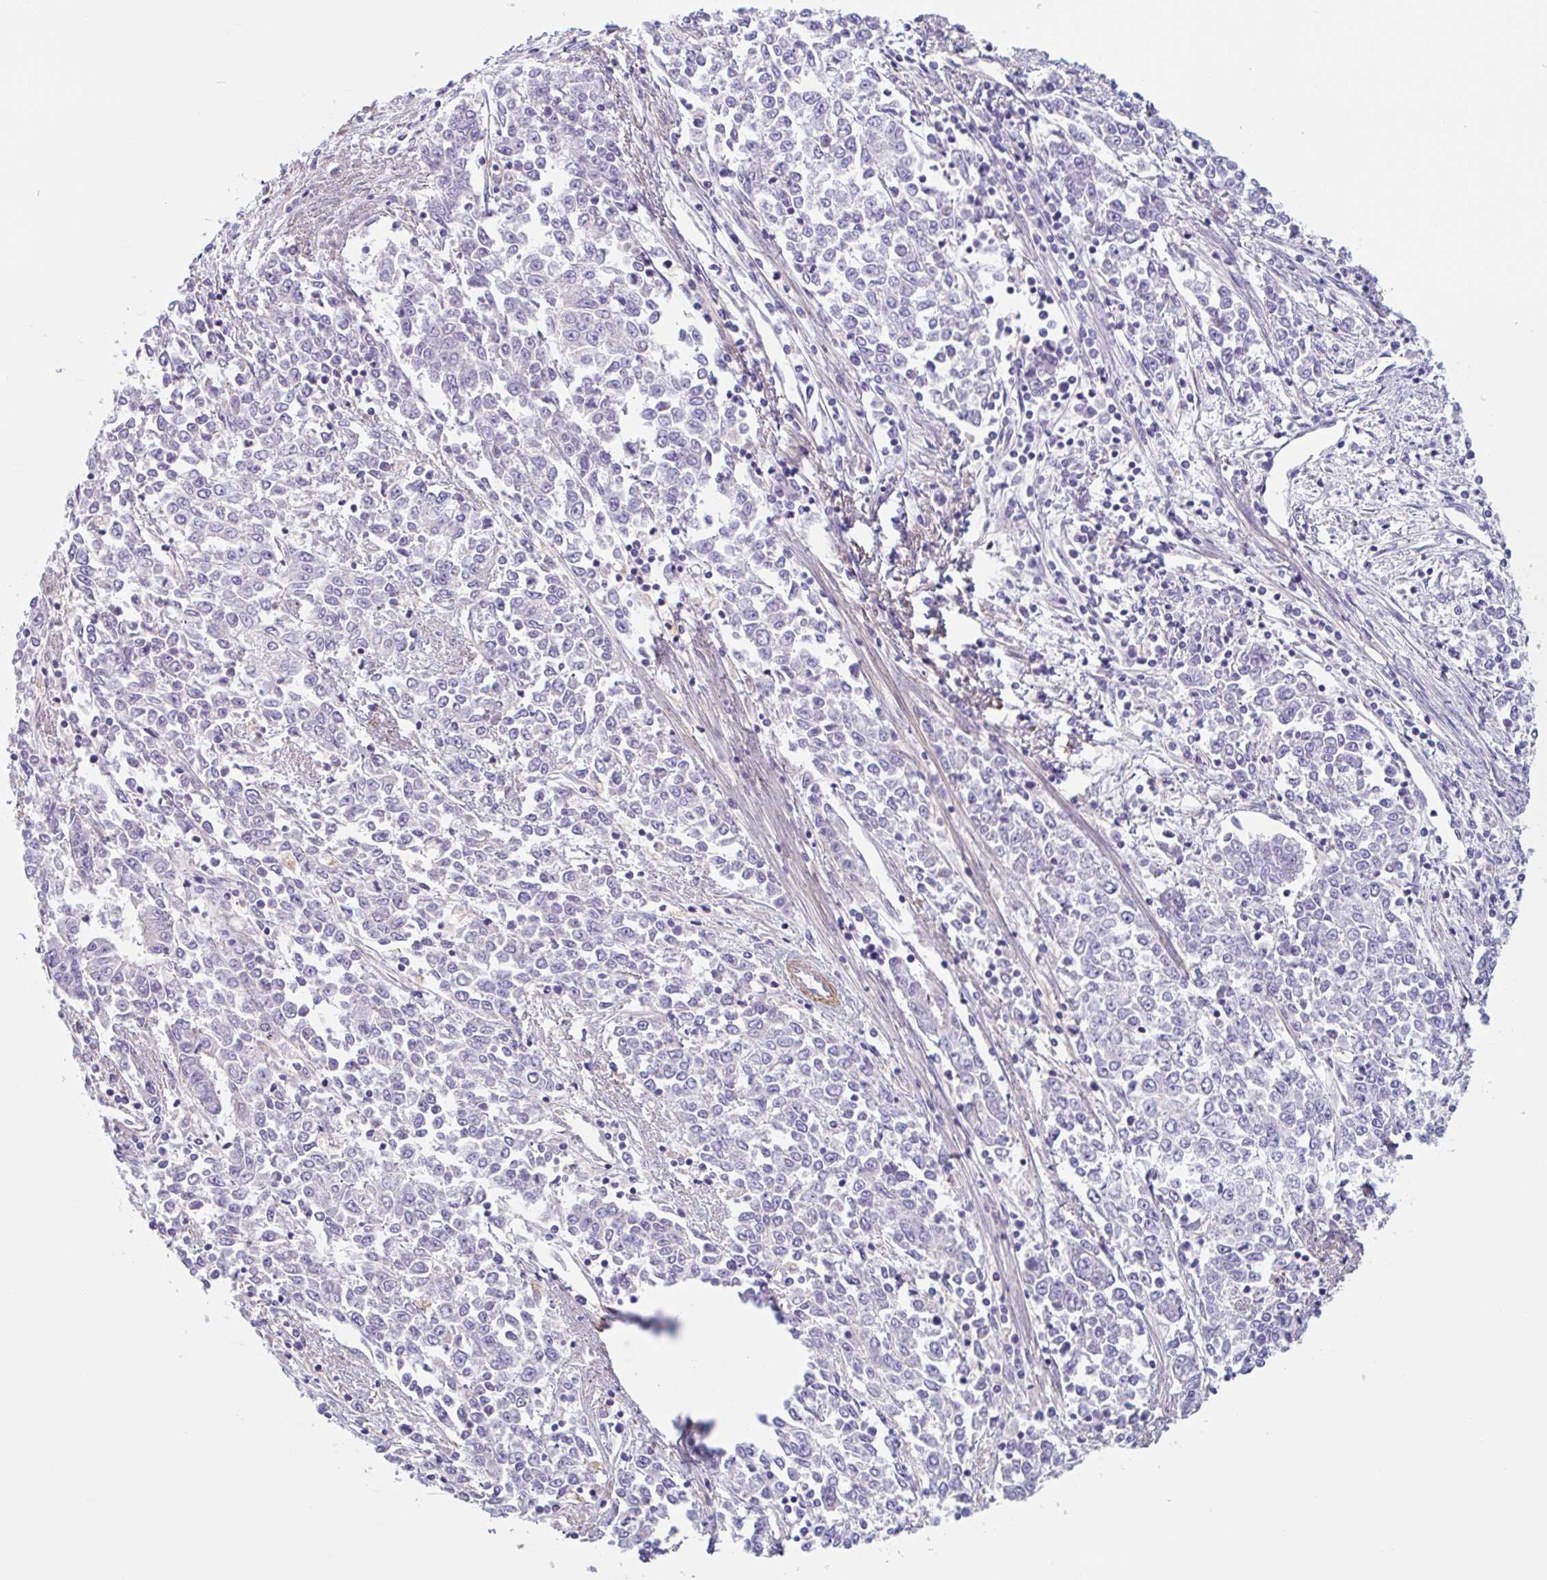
{"staining": {"intensity": "negative", "quantity": "none", "location": "none"}, "tissue": "endometrial cancer", "cell_type": "Tumor cells", "image_type": "cancer", "snomed": [{"axis": "morphology", "description": "Adenocarcinoma, NOS"}, {"axis": "topography", "description": "Endometrium"}], "caption": "Immunohistochemistry photomicrograph of endometrial cancer stained for a protein (brown), which demonstrates no staining in tumor cells. Brightfield microscopy of immunohistochemistry (IHC) stained with DAB (brown) and hematoxylin (blue), captured at high magnification.", "gene": "LENG9", "patient": {"sex": "female", "age": 50}}